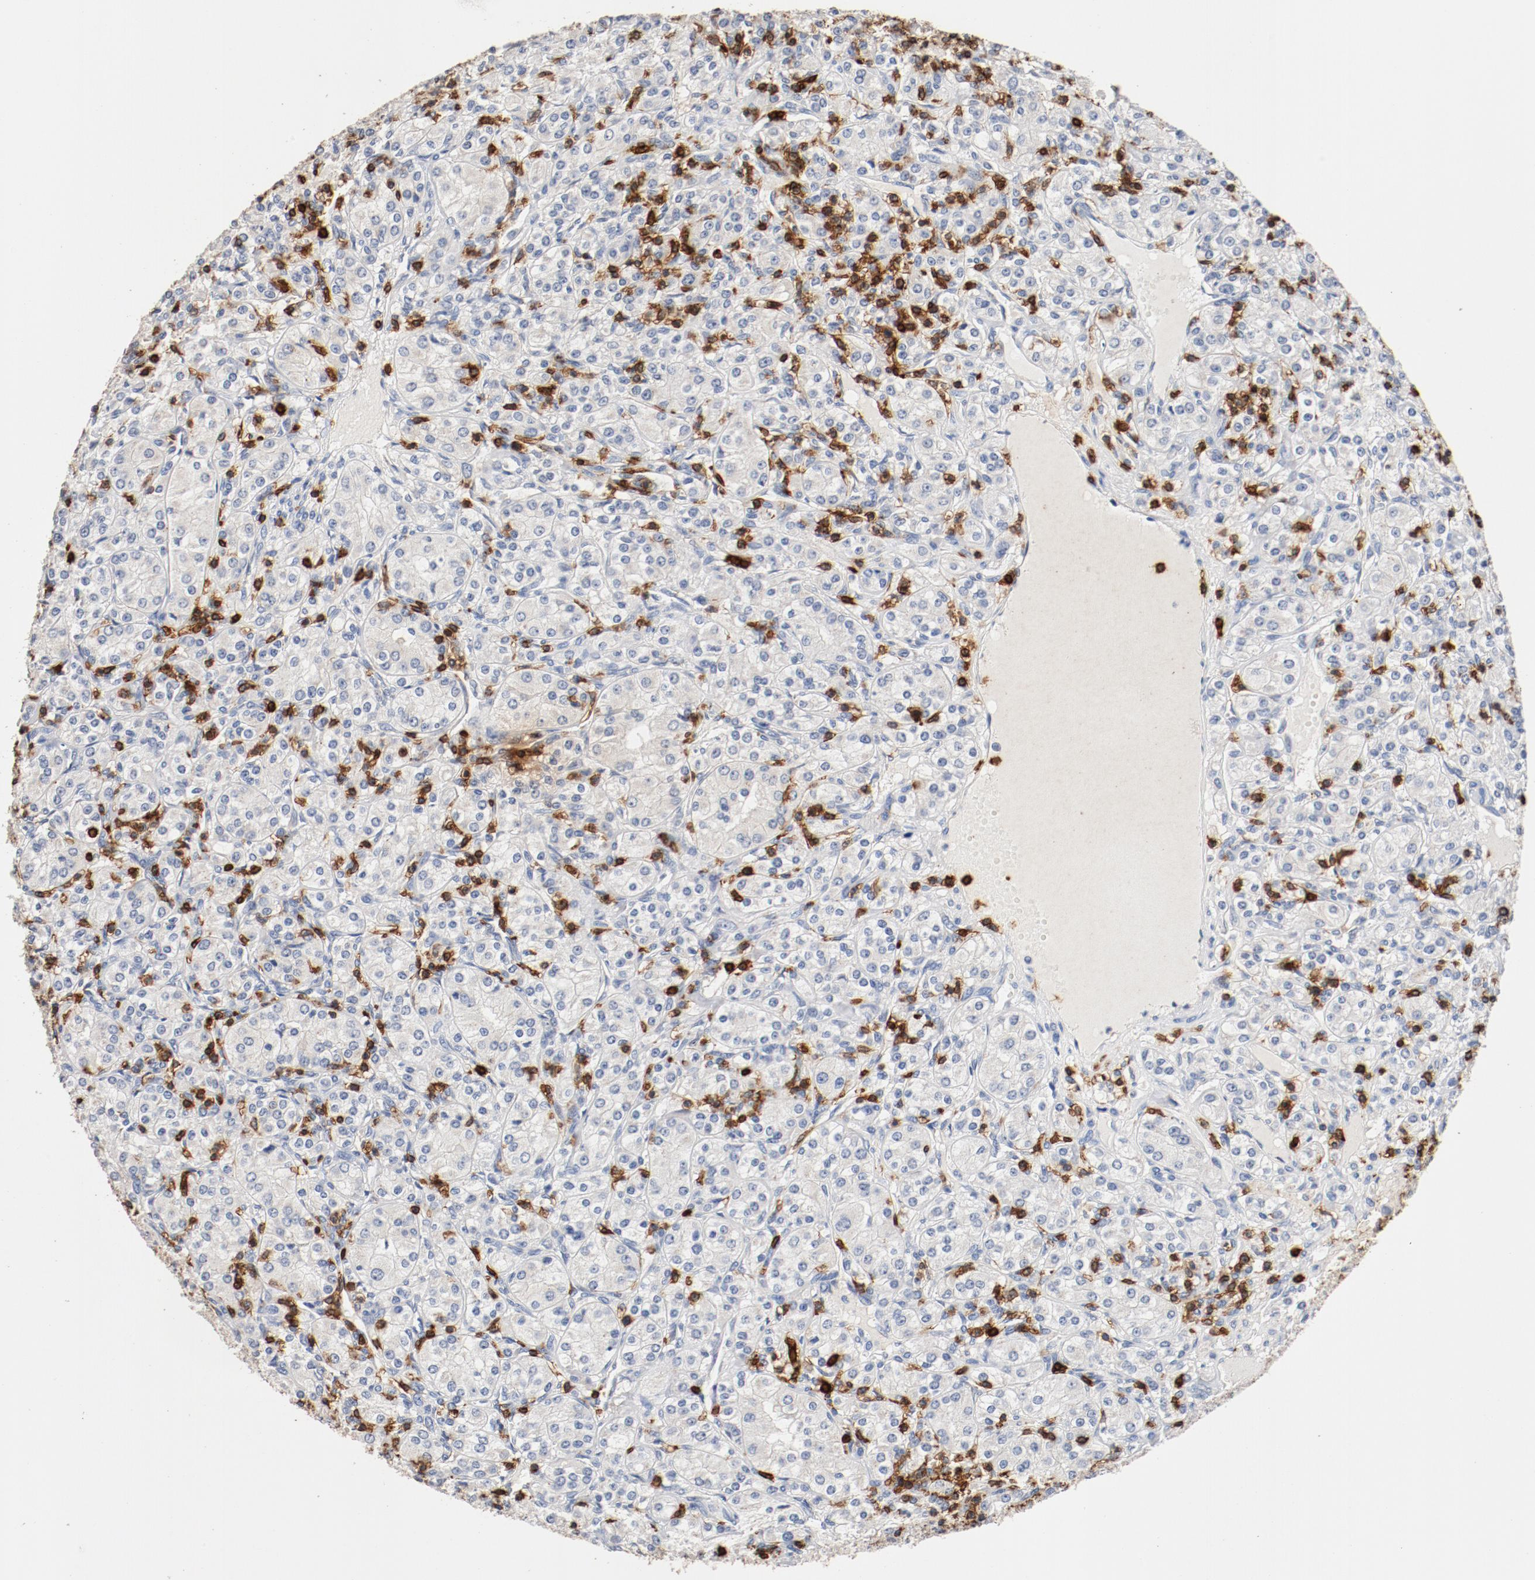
{"staining": {"intensity": "negative", "quantity": "none", "location": "none"}, "tissue": "renal cancer", "cell_type": "Tumor cells", "image_type": "cancer", "snomed": [{"axis": "morphology", "description": "Adenocarcinoma, NOS"}, {"axis": "topography", "description": "Kidney"}], "caption": "The histopathology image exhibits no significant positivity in tumor cells of renal cancer. (DAB (3,3'-diaminobenzidine) immunohistochemistry (IHC) visualized using brightfield microscopy, high magnification).", "gene": "CD247", "patient": {"sex": "male", "age": 77}}